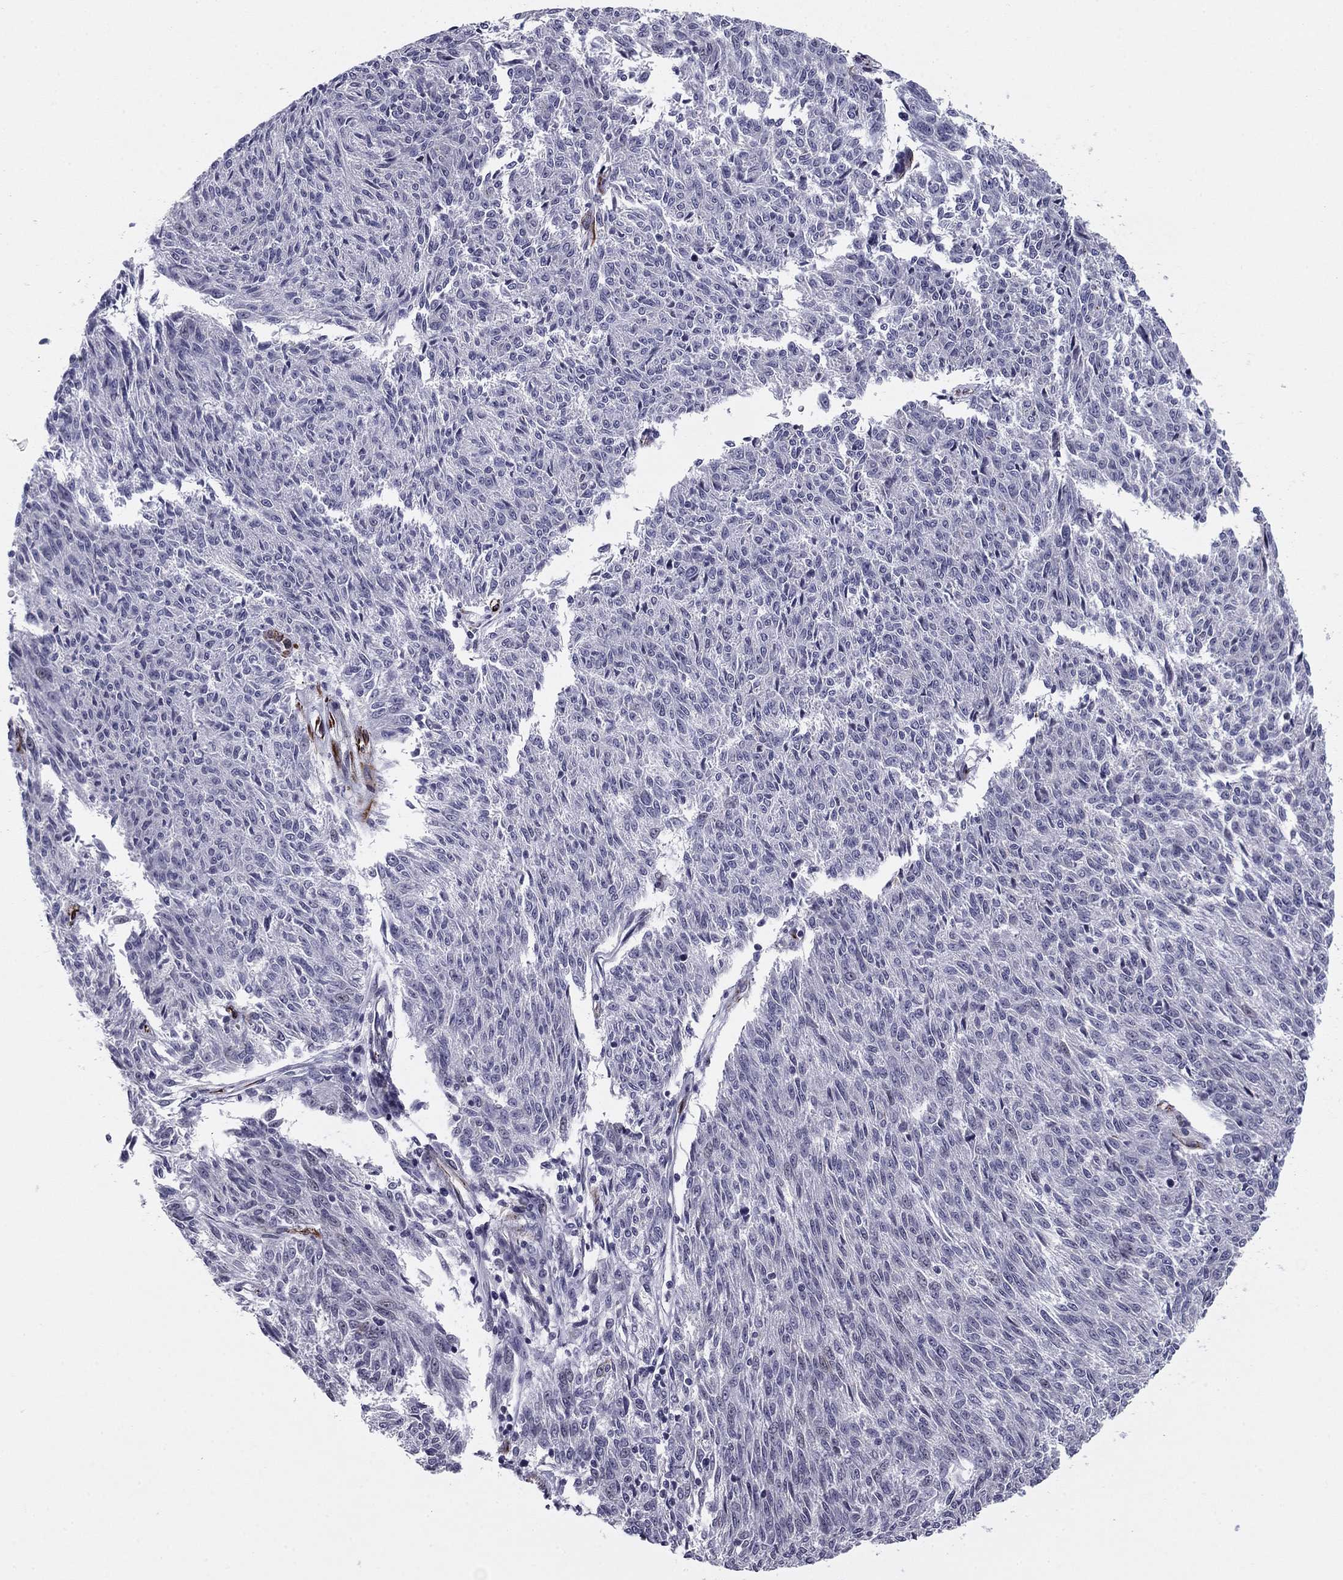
{"staining": {"intensity": "negative", "quantity": "none", "location": "none"}, "tissue": "melanoma", "cell_type": "Tumor cells", "image_type": "cancer", "snomed": [{"axis": "morphology", "description": "Malignant melanoma, NOS"}, {"axis": "topography", "description": "Skin"}], "caption": "Micrograph shows no significant protein staining in tumor cells of melanoma. (Brightfield microscopy of DAB immunohistochemistry (IHC) at high magnification).", "gene": "ANKS4B", "patient": {"sex": "female", "age": 72}}